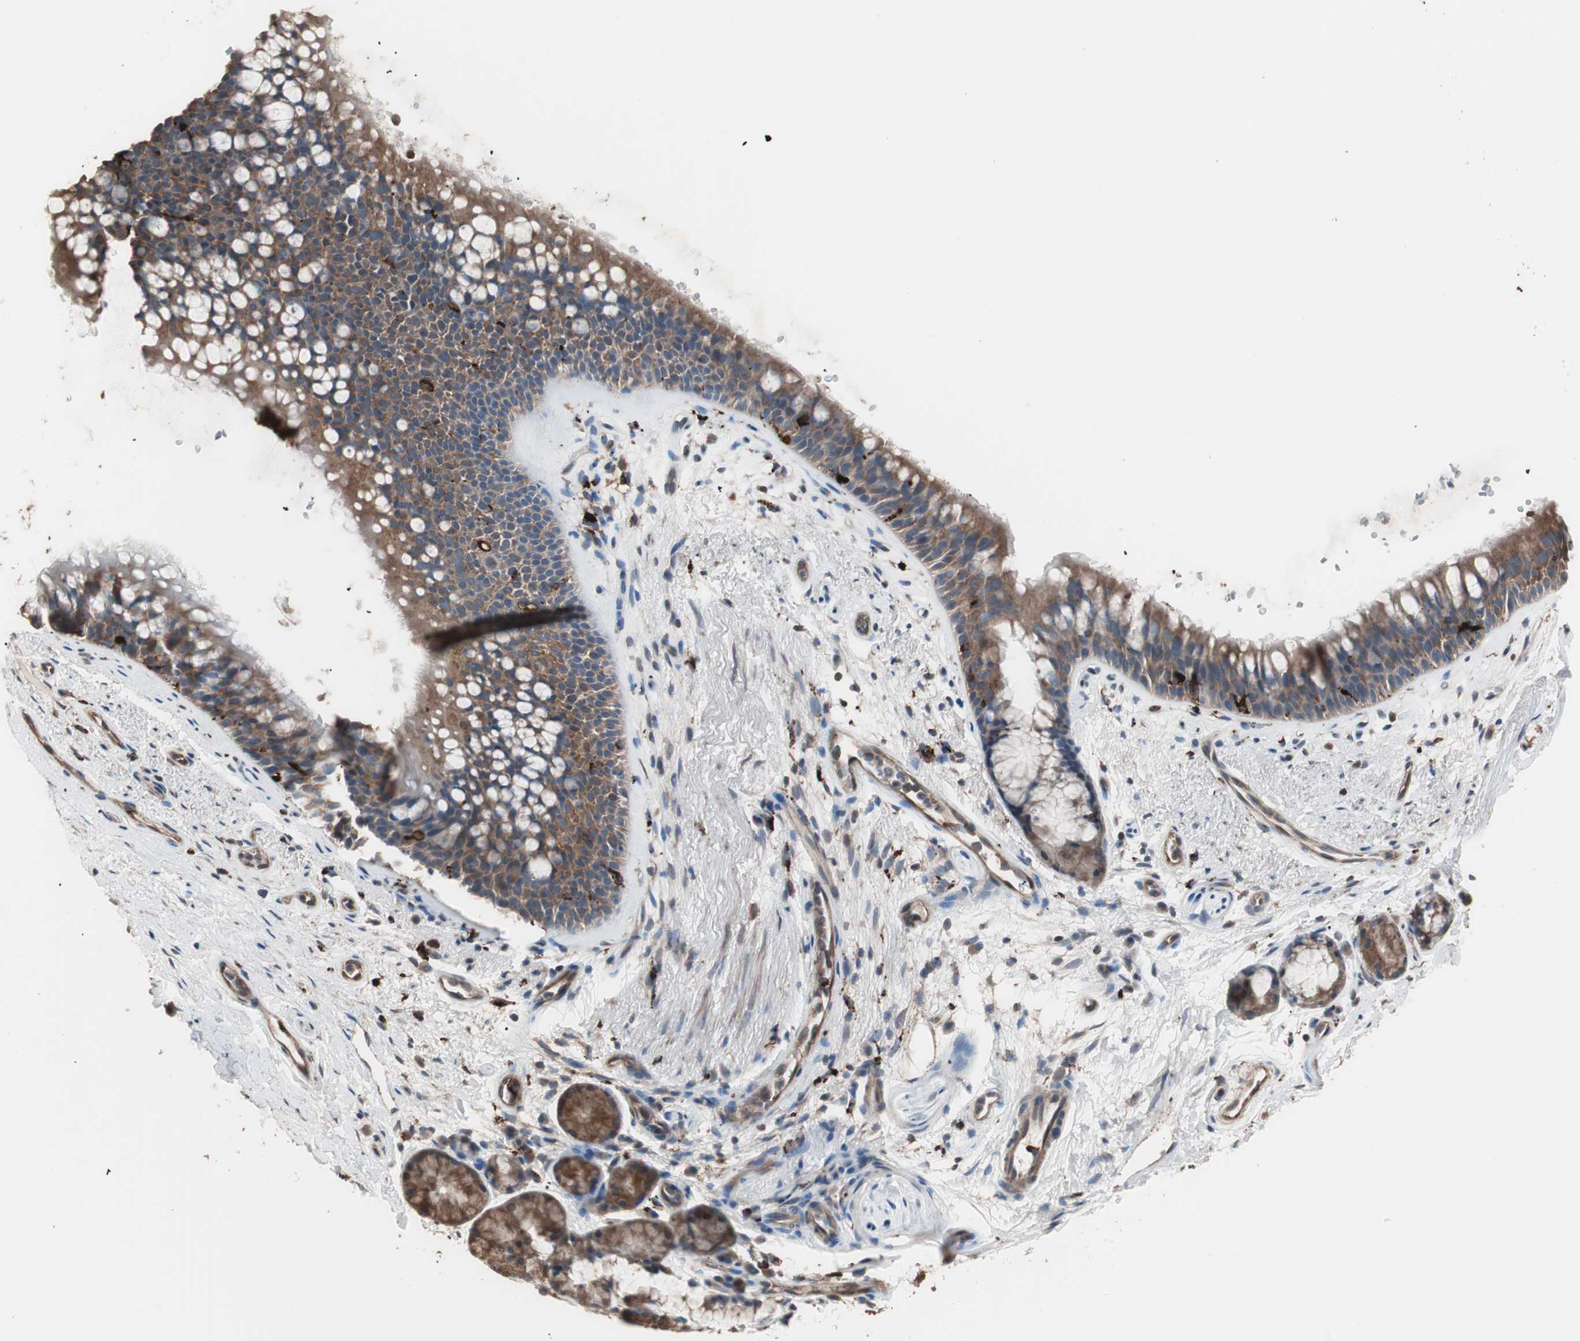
{"staining": {"intensity": "strong", "quantity": ">75%", "location": "cytoplasmic/membranous"}, "tissue": "bronchus", "cell_type": "Respiratory epithelial cells", "image_type": "normal", "snomed": [{"axis": "morphology", "description": "Normal tissue, NOS"}, {"axis": "topography", "description": "Bronchus"}], "caption": "This photomicrograph reveals IHC staining of benign bronchus, with high strong cytoplasmic/membranous staining in approximately >75% of respiratory epithelial cells.", "gene": "CCT3", "patient": {"sex": "female", "age": 54}}